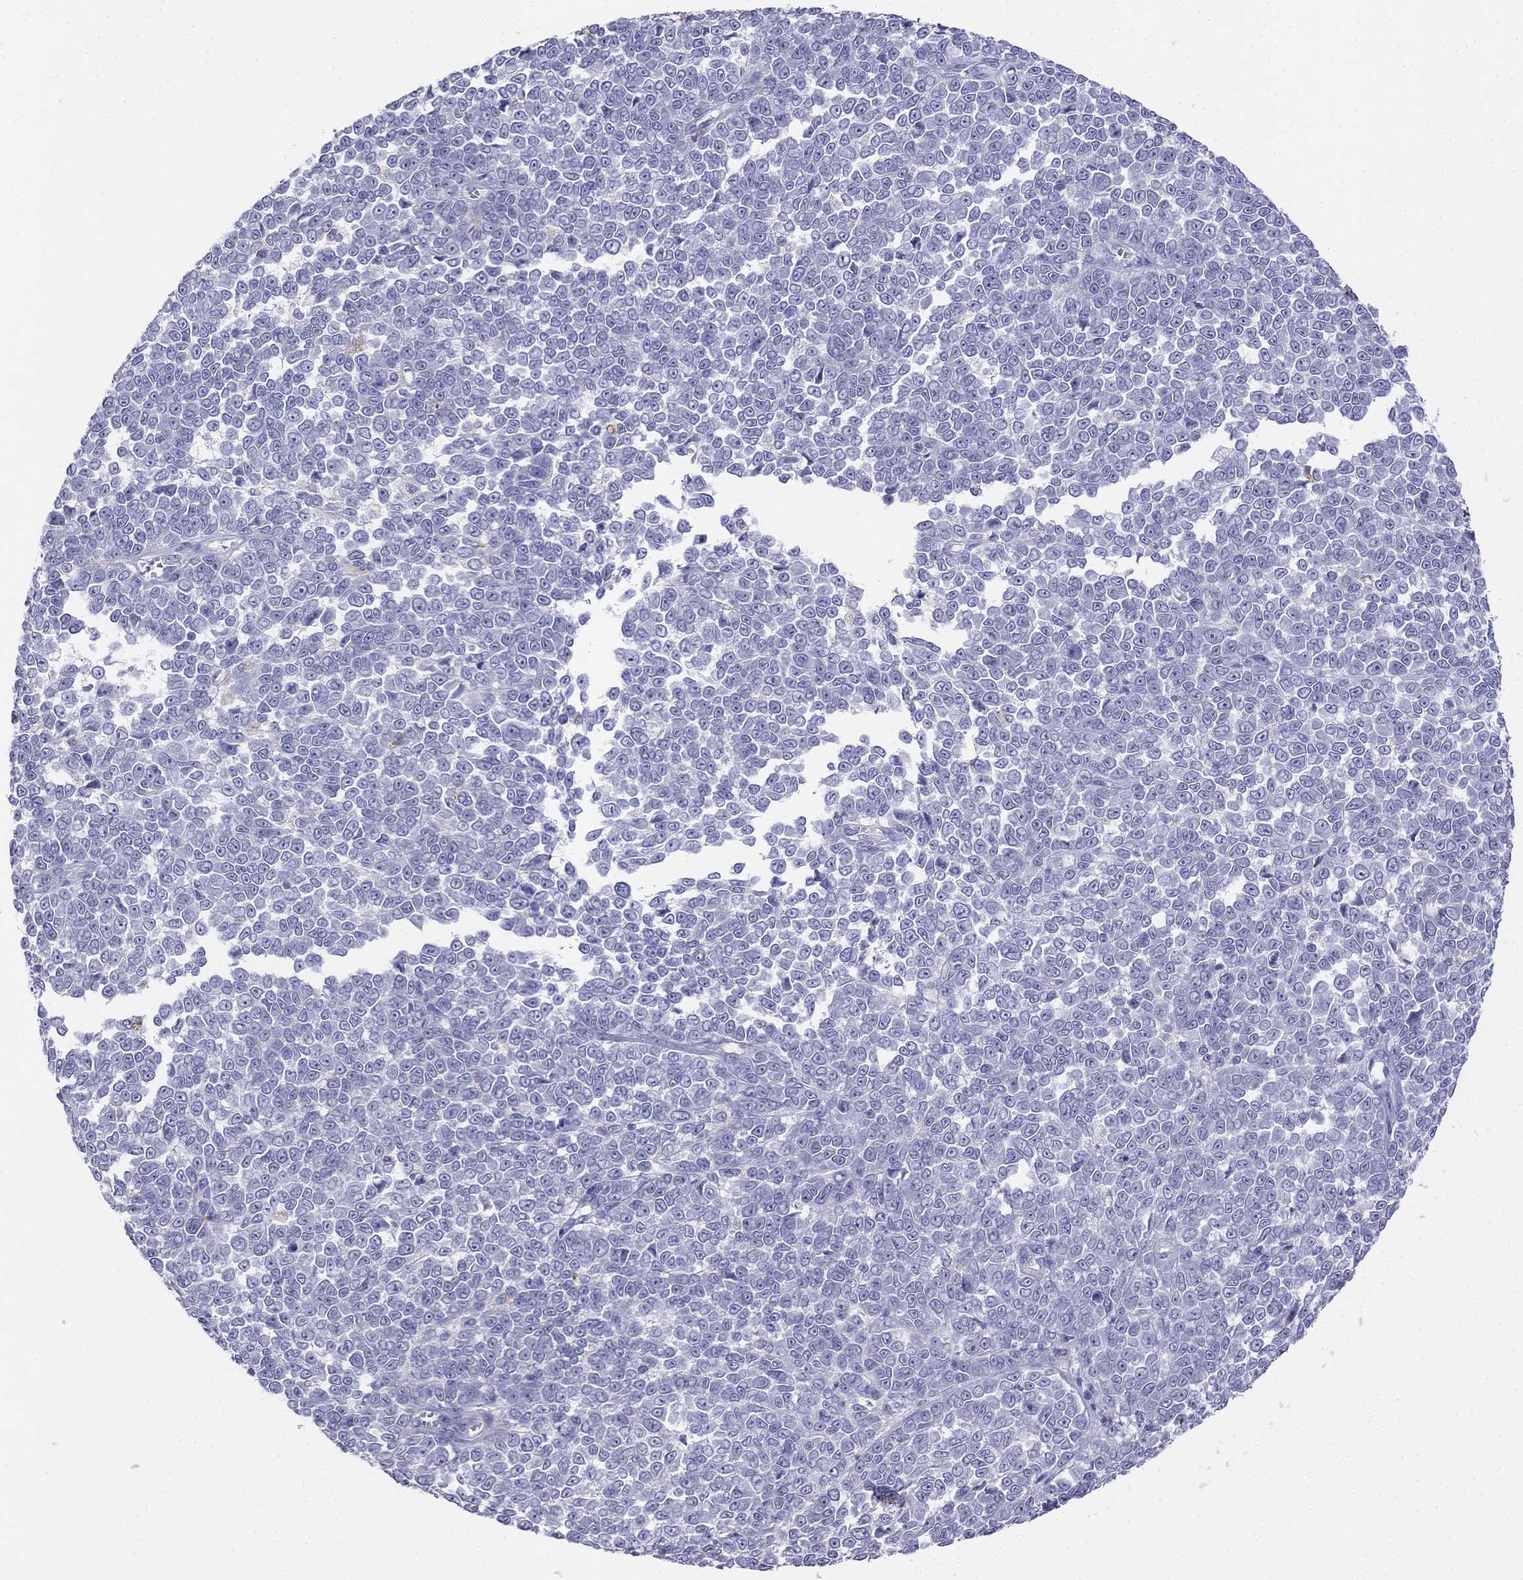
{"staining": {"intensity": "negative", "quantity": "none", "location": "none"}, "tissue": "melanoma", "cell_type": "Tumor cells", "image_type": "cancer", "snomed": [{"axis": "morphology", "description": "Malignant melanoma, NOS"}, {"axis": "topography", "description": "Skin"}], "caption": "Immunohistochemistry (IHC) of human malignant melanoma exhibits no expression in tumor cells.", "gene": "ALOXE3", "patient": {"sex": "female", "age": 95}}